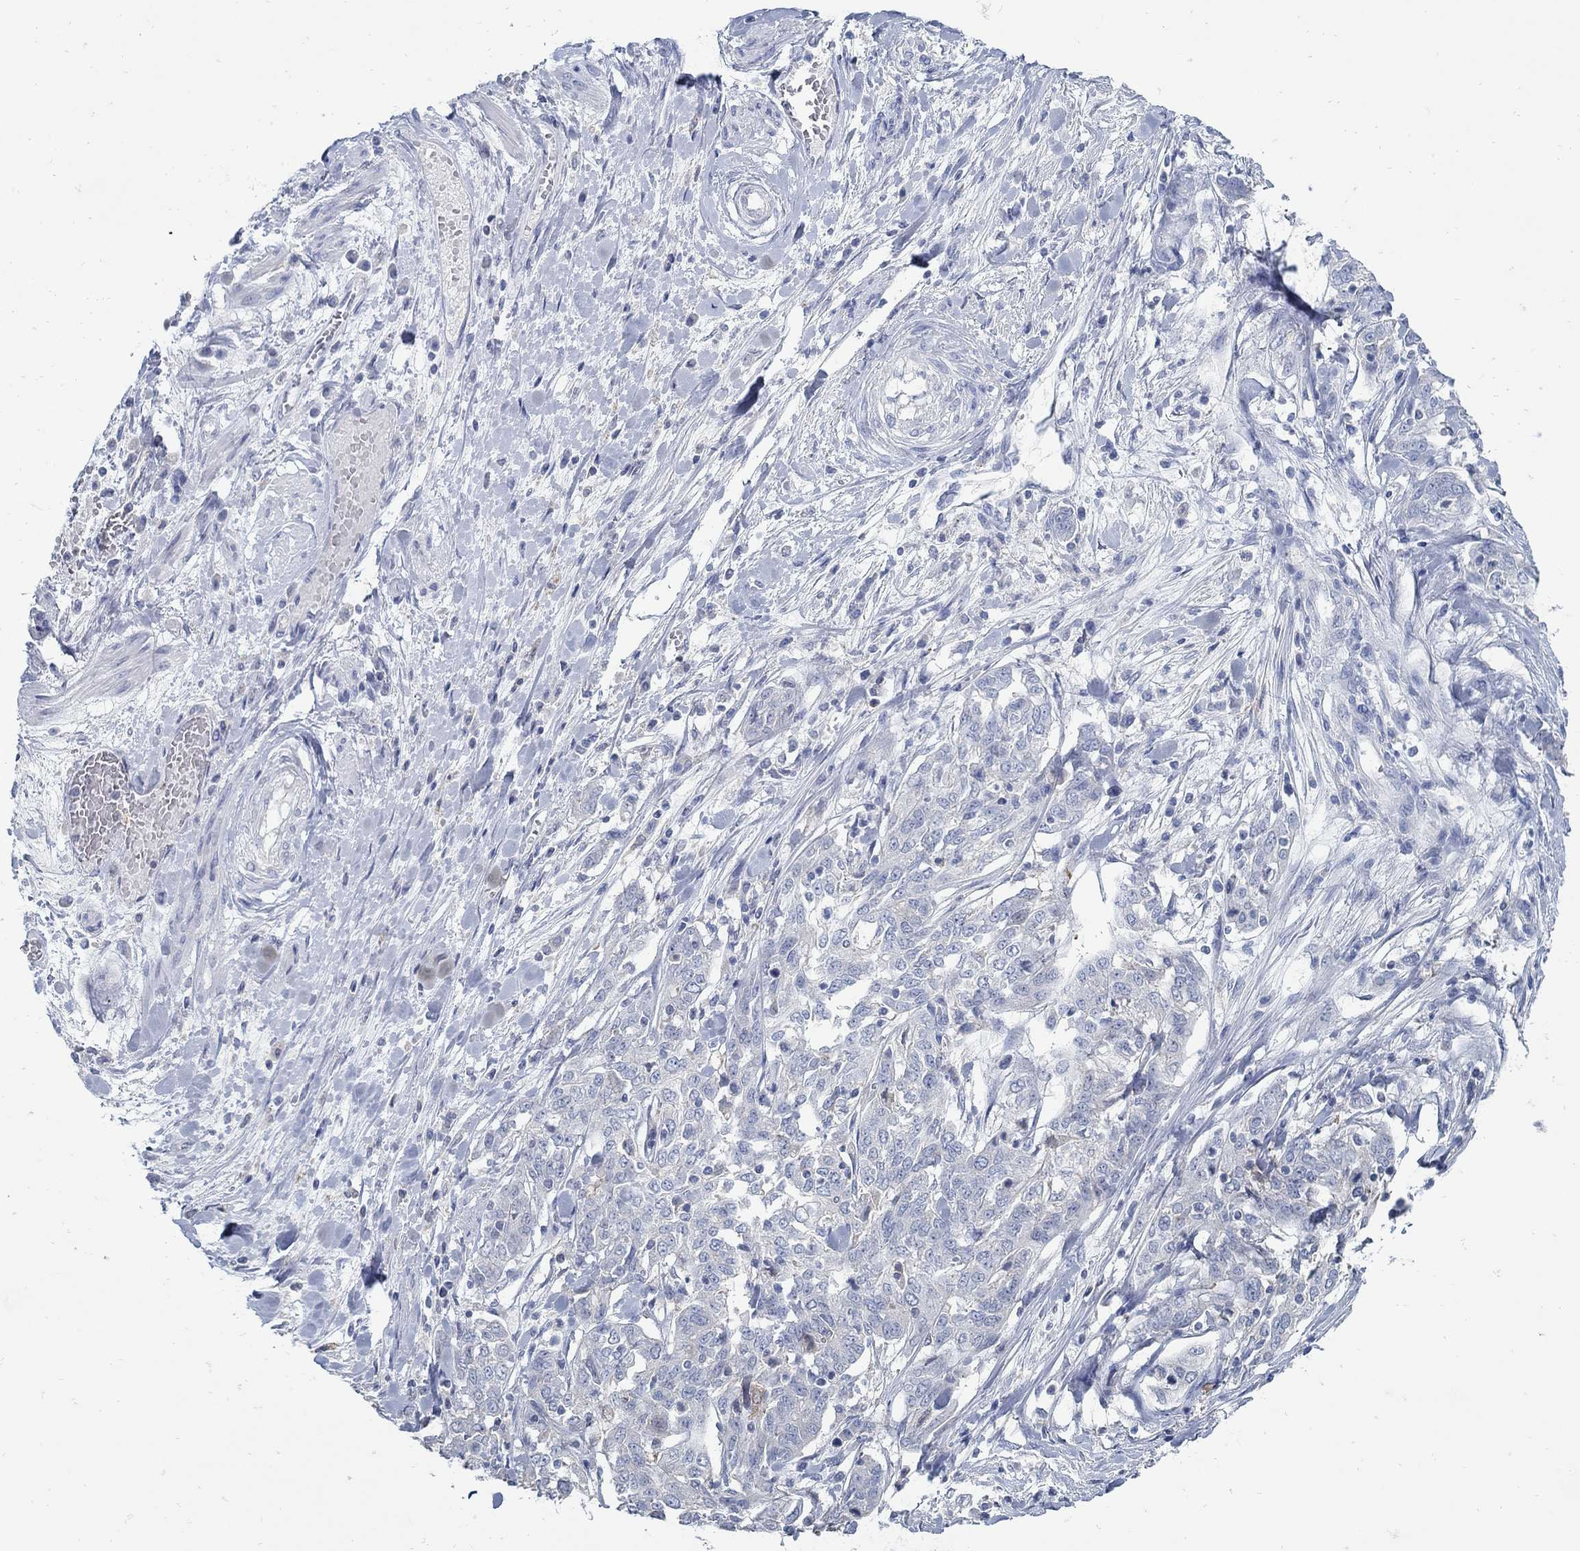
{"staining": {"intensity": "negative", "quantity": "none", "location": "none"}, "tissue": "ovarian cancer", "cell_type": "Tumor cells", "image_type": "cancer", "snomed": [{"axis": "morphology", "description": "Cystadenocarcinoma, serous, NOS"}, {"axis": "topography", "description": "Ovary"}], "caption": "This is a photomicrograph of immunohistochemistry staining of ovarian cancer (serous cystadenocarcinoma), which shows no expression in tumor cells. (DAB (3,3'-diaminobenzidine) immunohistochemistry, high magnification).", "gene": "ZFAND4", "patient": {"sex": "female", "age": 67}}